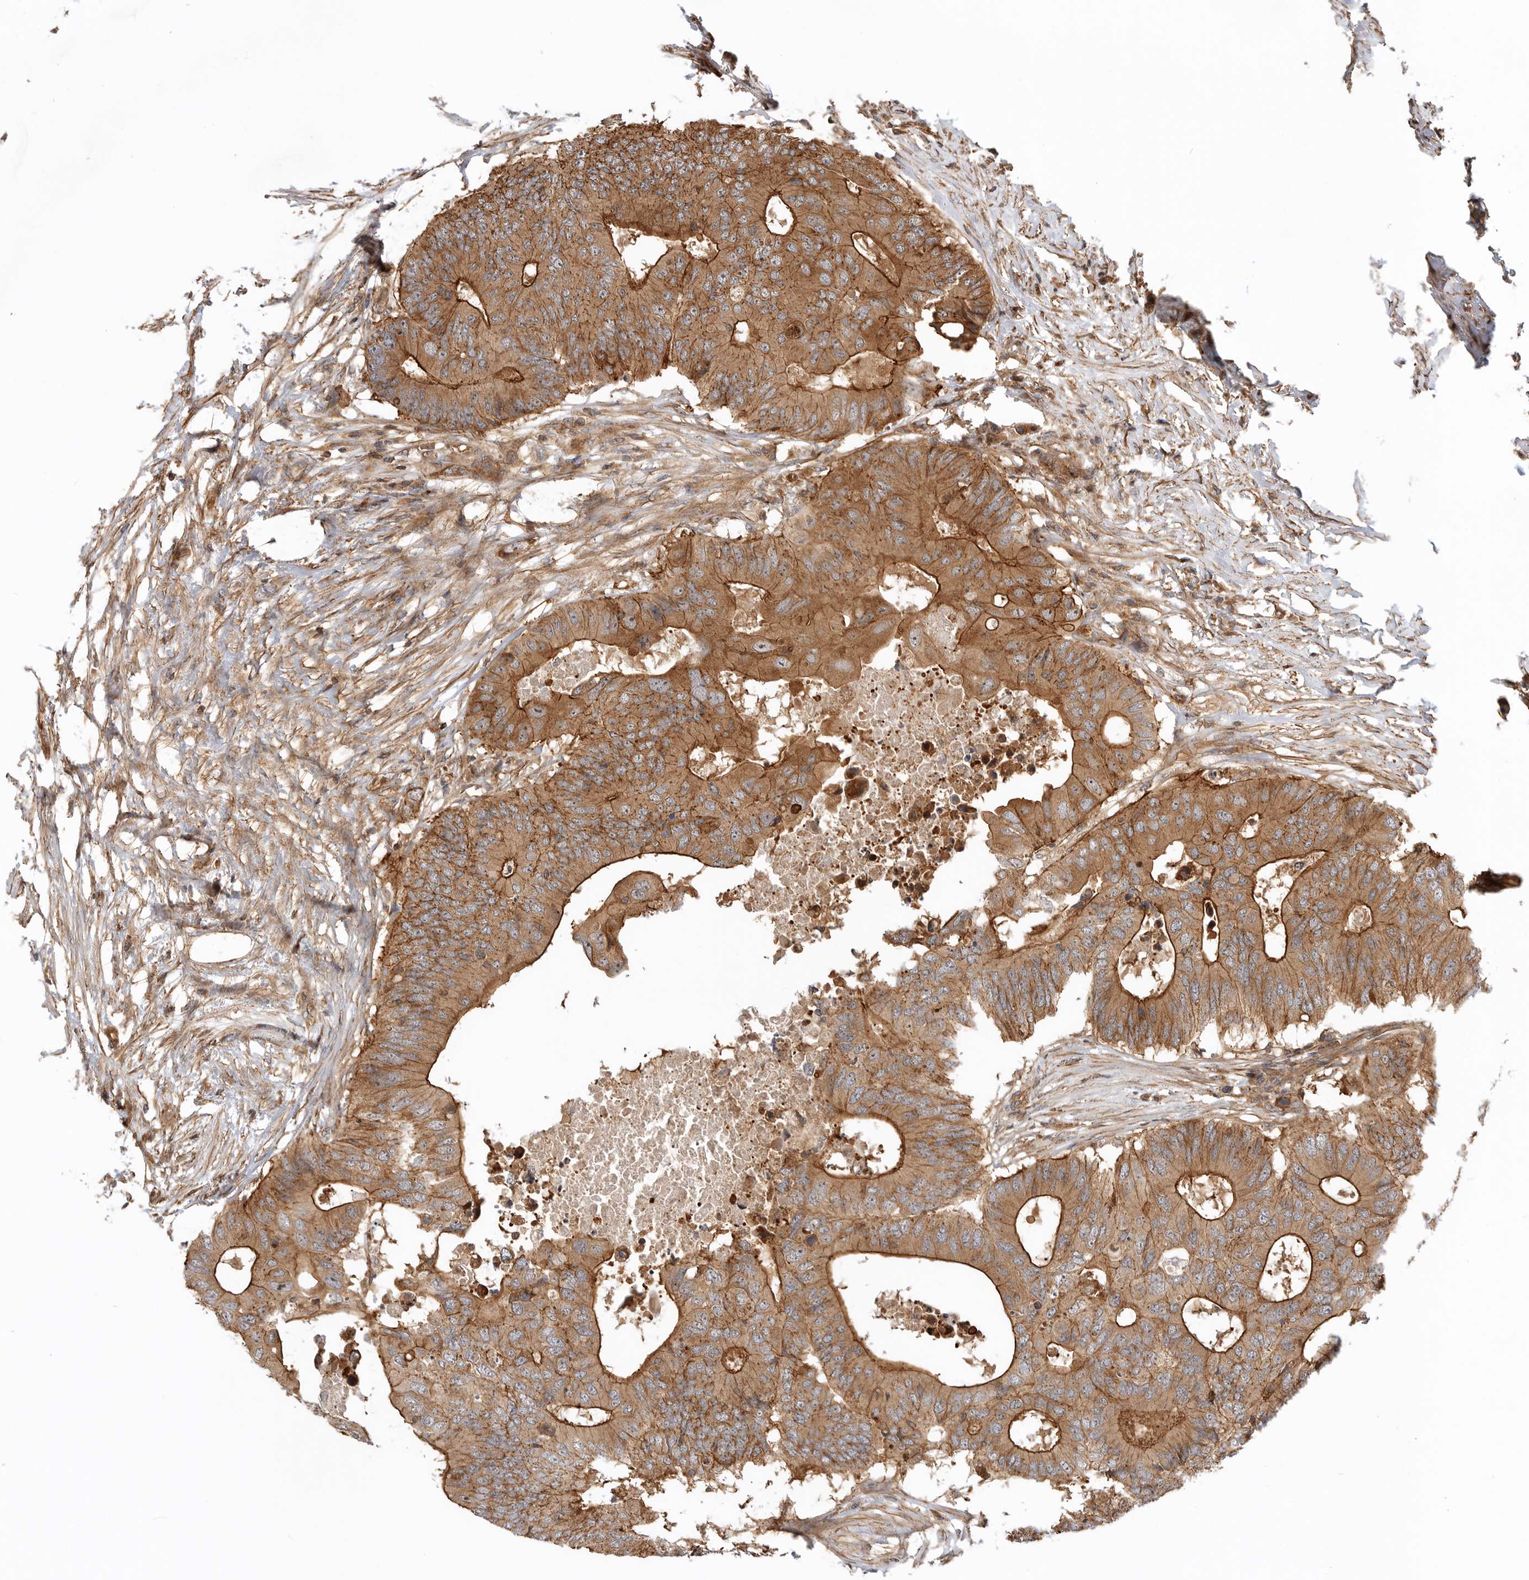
{"staining": {"intensity": "strong", "quantity": ">75%", "location": "cytoplasmic/membranous"}, "tissue": "colorectal cancer", "cell_type": "Tumor cells", "image_type": "cancer", "snomed": [{"axis": "morphology", "description": "Adenocarcinoma, NOS"}, {"axis": "topography", "description": "Colon"}], "caption": "Colorectal cancer stained for a protein displays strong cytoplasmic/membranous positivity in tumor cells. The staining is performed using DAB (3,3'-diaminobenzidine) brown chromogen to label protein expression. The nuclei are counter-stained blue using hematoxylin.", "gene": "GPATCH2", "patient": {"sex": "male", "age": 71}}